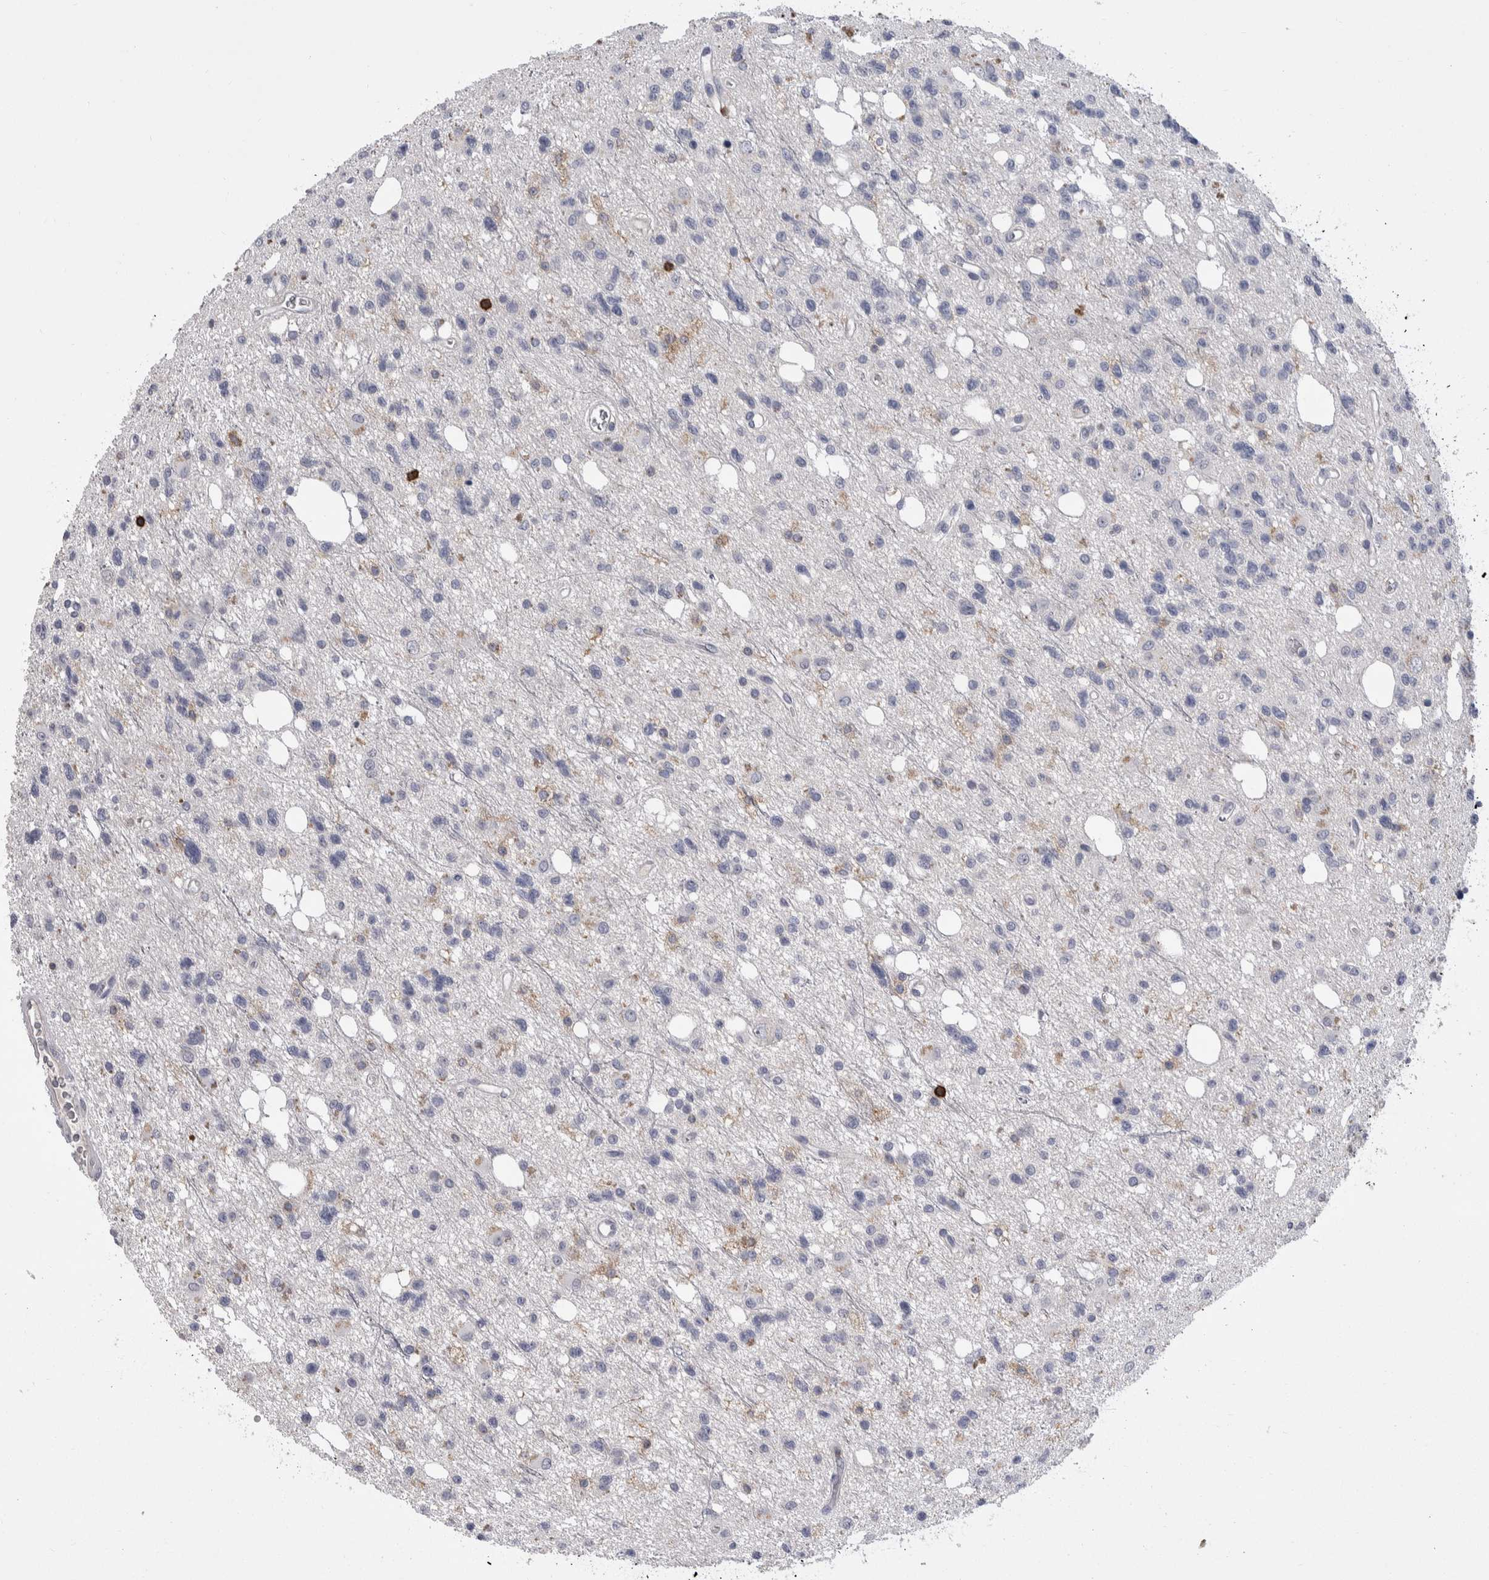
{"staining": {"intensity": "negative", "quantity": "none", "location": "none"}, "tissue": "glioma", "cell_type": "Tumor cells", "image_type": "cancer", "snomed": [{"axis": "morphology", "description": "Glioma, malignant, High grade"}, {"axis": "topography", "description": "Brain"}], "caption": "A high-resolution image shows immunohistochemistry (IHC) staining of glioma, which shows no significant positivity in tumor cells.", "gene": "CEP295NL", "patient": {"sex": "female", "age": 62}}